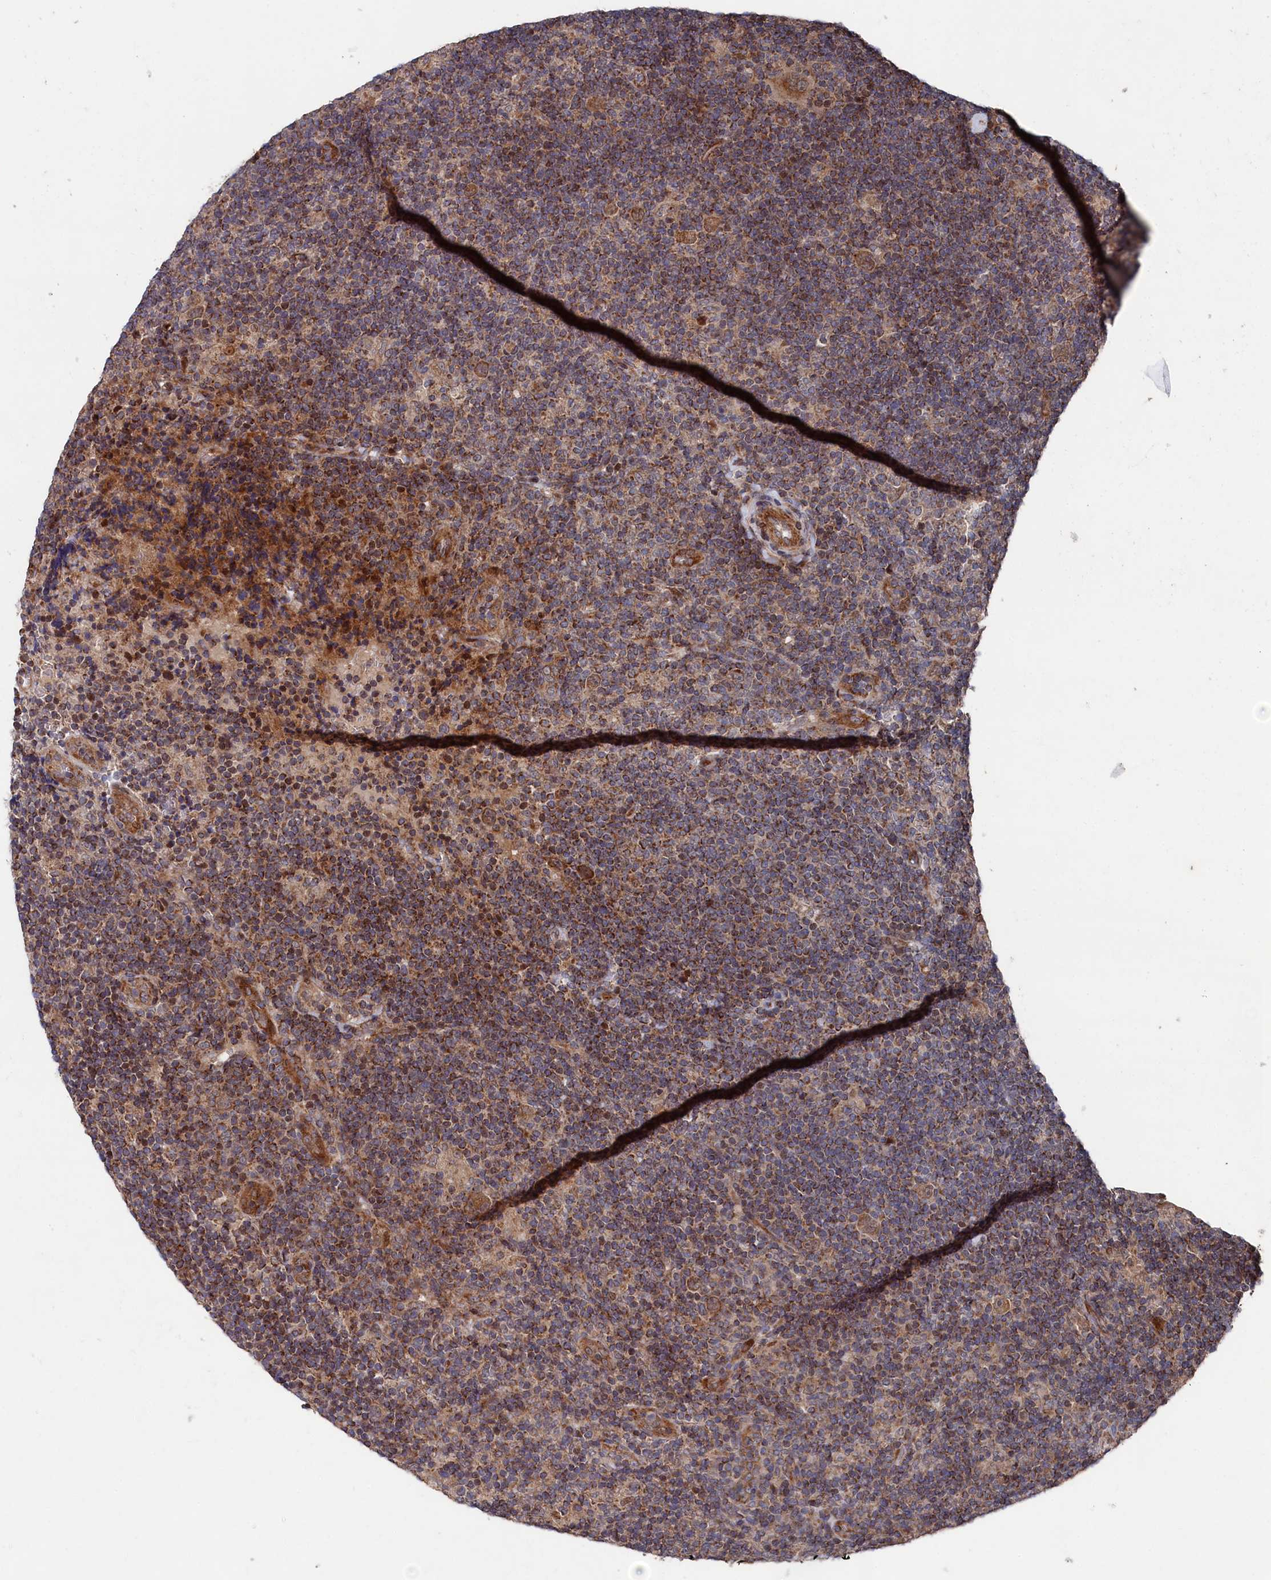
{"staining": {"intensity": "moderate", "quantity": ">75%", "location": "cytoplasmic/membranous"}, "tissue": "lymphoma", "cell_type": "Tumor cells", "image_type": "cancer", "snomed": [{"axis": "morphology", "description": "Hodgkin's disease, NOS"}, {"axis": "topography", "description": "Lymph node"}], "caption": "Protein staining by IHC demonstrates moderate cytoplasmic/membranous expression in approximately >75% of tumor cells in lymphoma.", "gene": "SUPV3L1", "patient": {"sex": "female", "age": 57}}